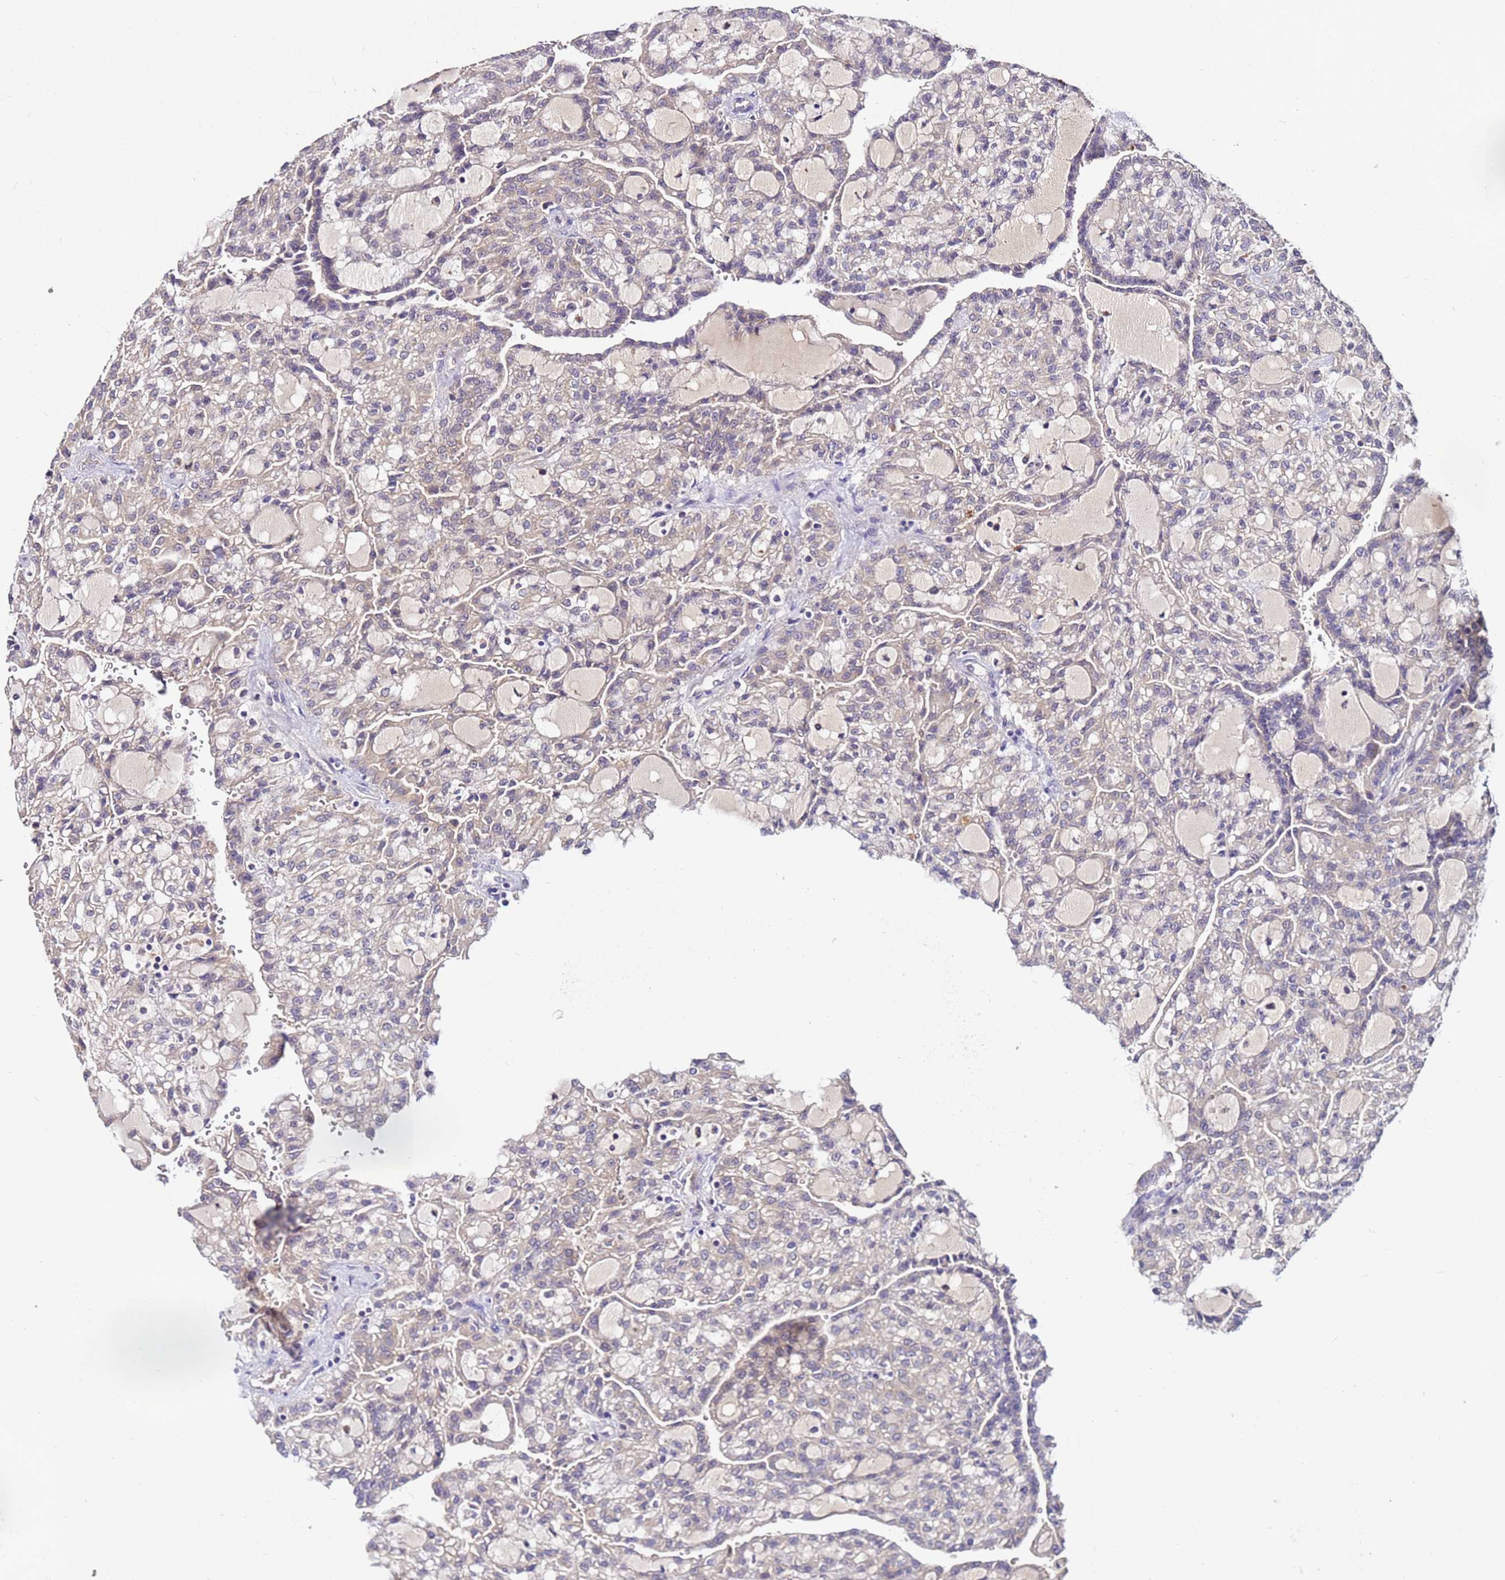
{"staining": {"intensity": "negative", "quantity": "none", "location": "none"}, "tissue": "renal cancer", "cell_type": "Tumor cells", "image_type": "cancer", "snomed": [{"axis": "morphology", "description": "Adenocarcinoma, NOS"}, {"axis": "topography", "description": "Kidney"}], "caption": "The micrograph displays no significant positivity in tumor cells of renal cancer.", "gene": "GSPT2", "patient": {"sex": "male", "age": 63}}